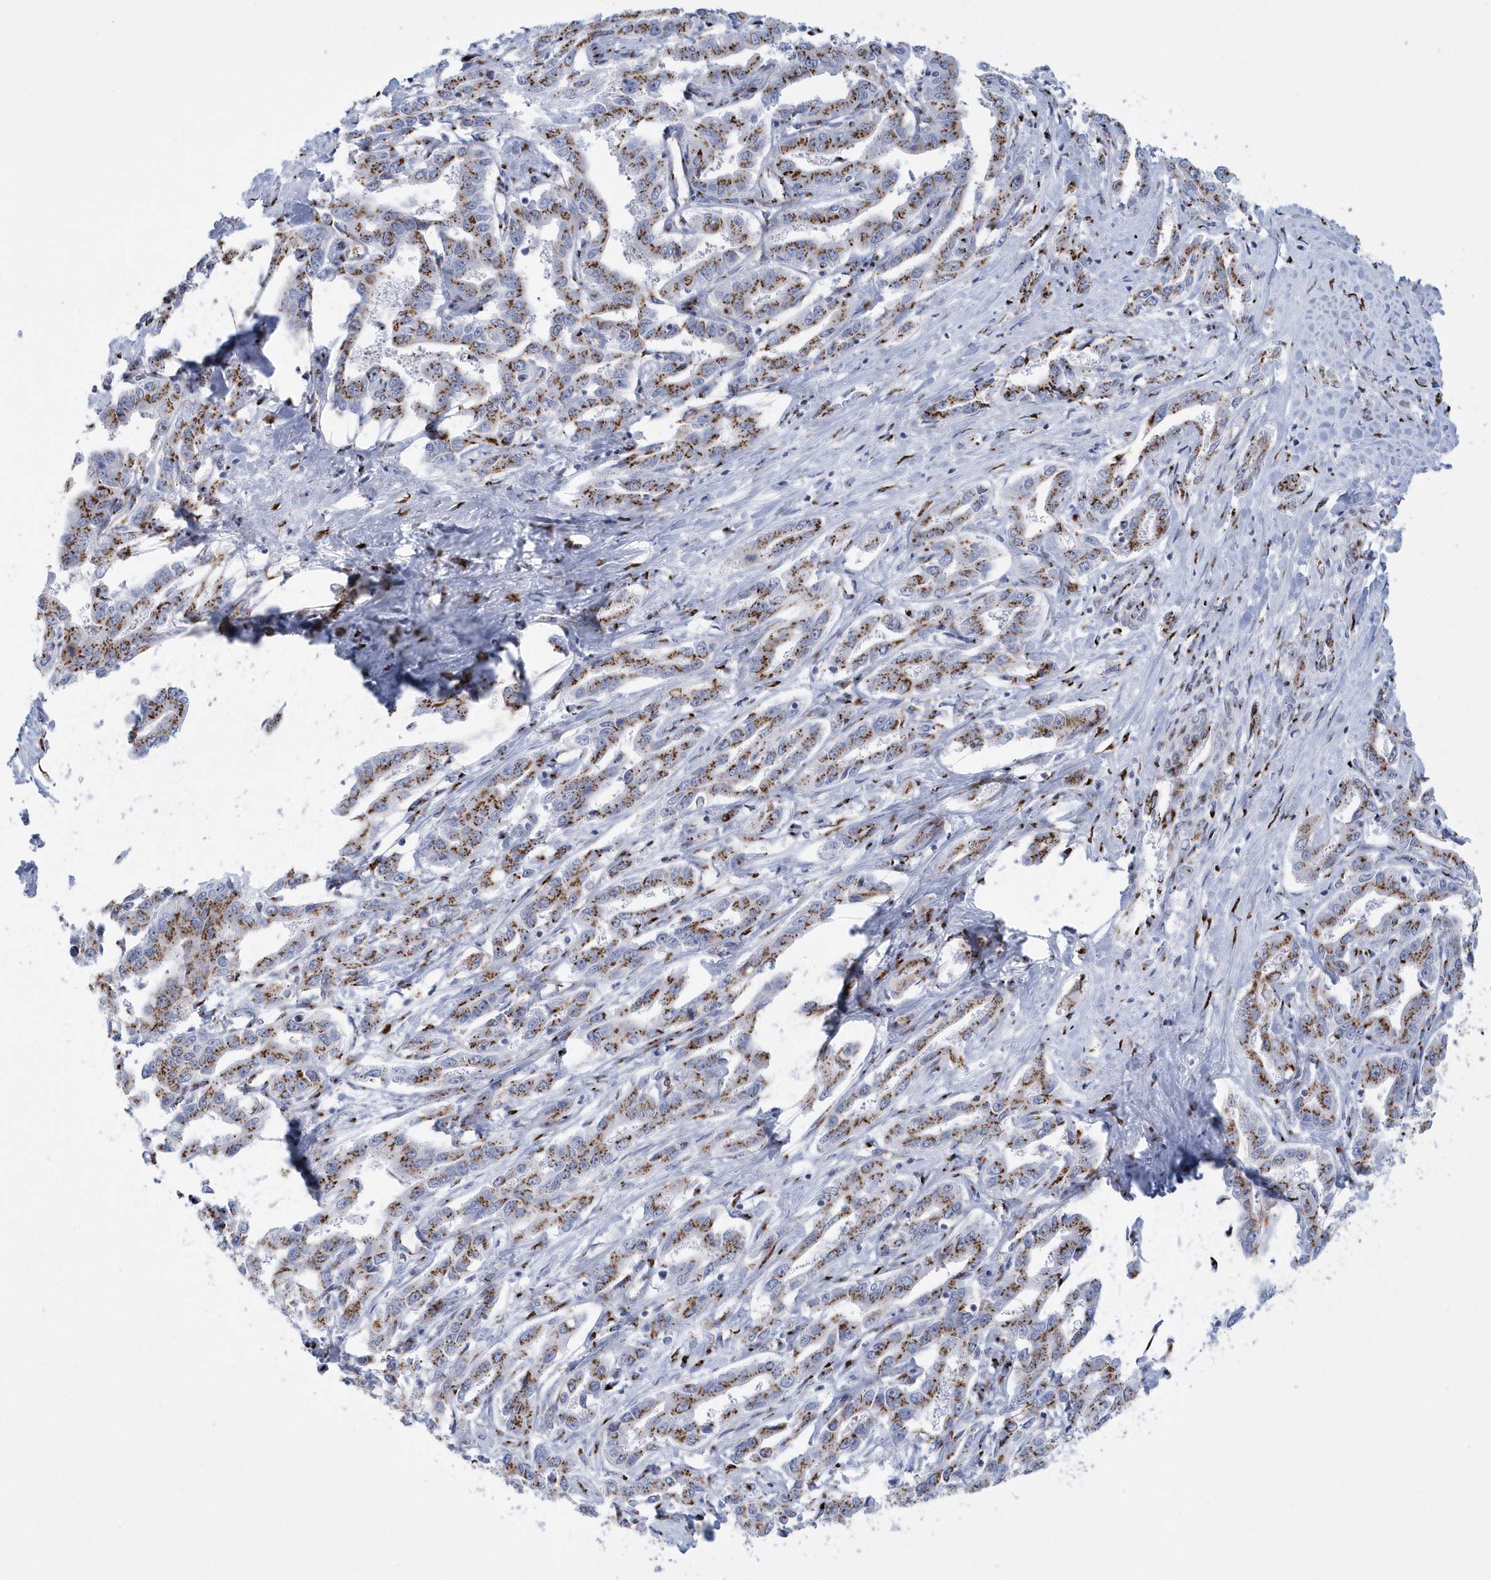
{"staining": {"intensity": "moderate", "quantity": ">75%", "location": "cytoplasmic/membranous"}, "tissue": "liver cancer", "cell_type": "Tumor cells", "image_type": "cancer", "snomed": [{"axis": "morphology", "description": "Cholangiocarcinoma"}, {"axis": "topography", "description": "Liver"}], "caption": "DAB immunohistochemical staining of human cholangiocarcinoma (liver) shows moderate cytoplasmic/membranous protein staining in approximately >75% of tumor cells.", "gene": "SLX9", "patient": {"sex": "male", "age": 59}}